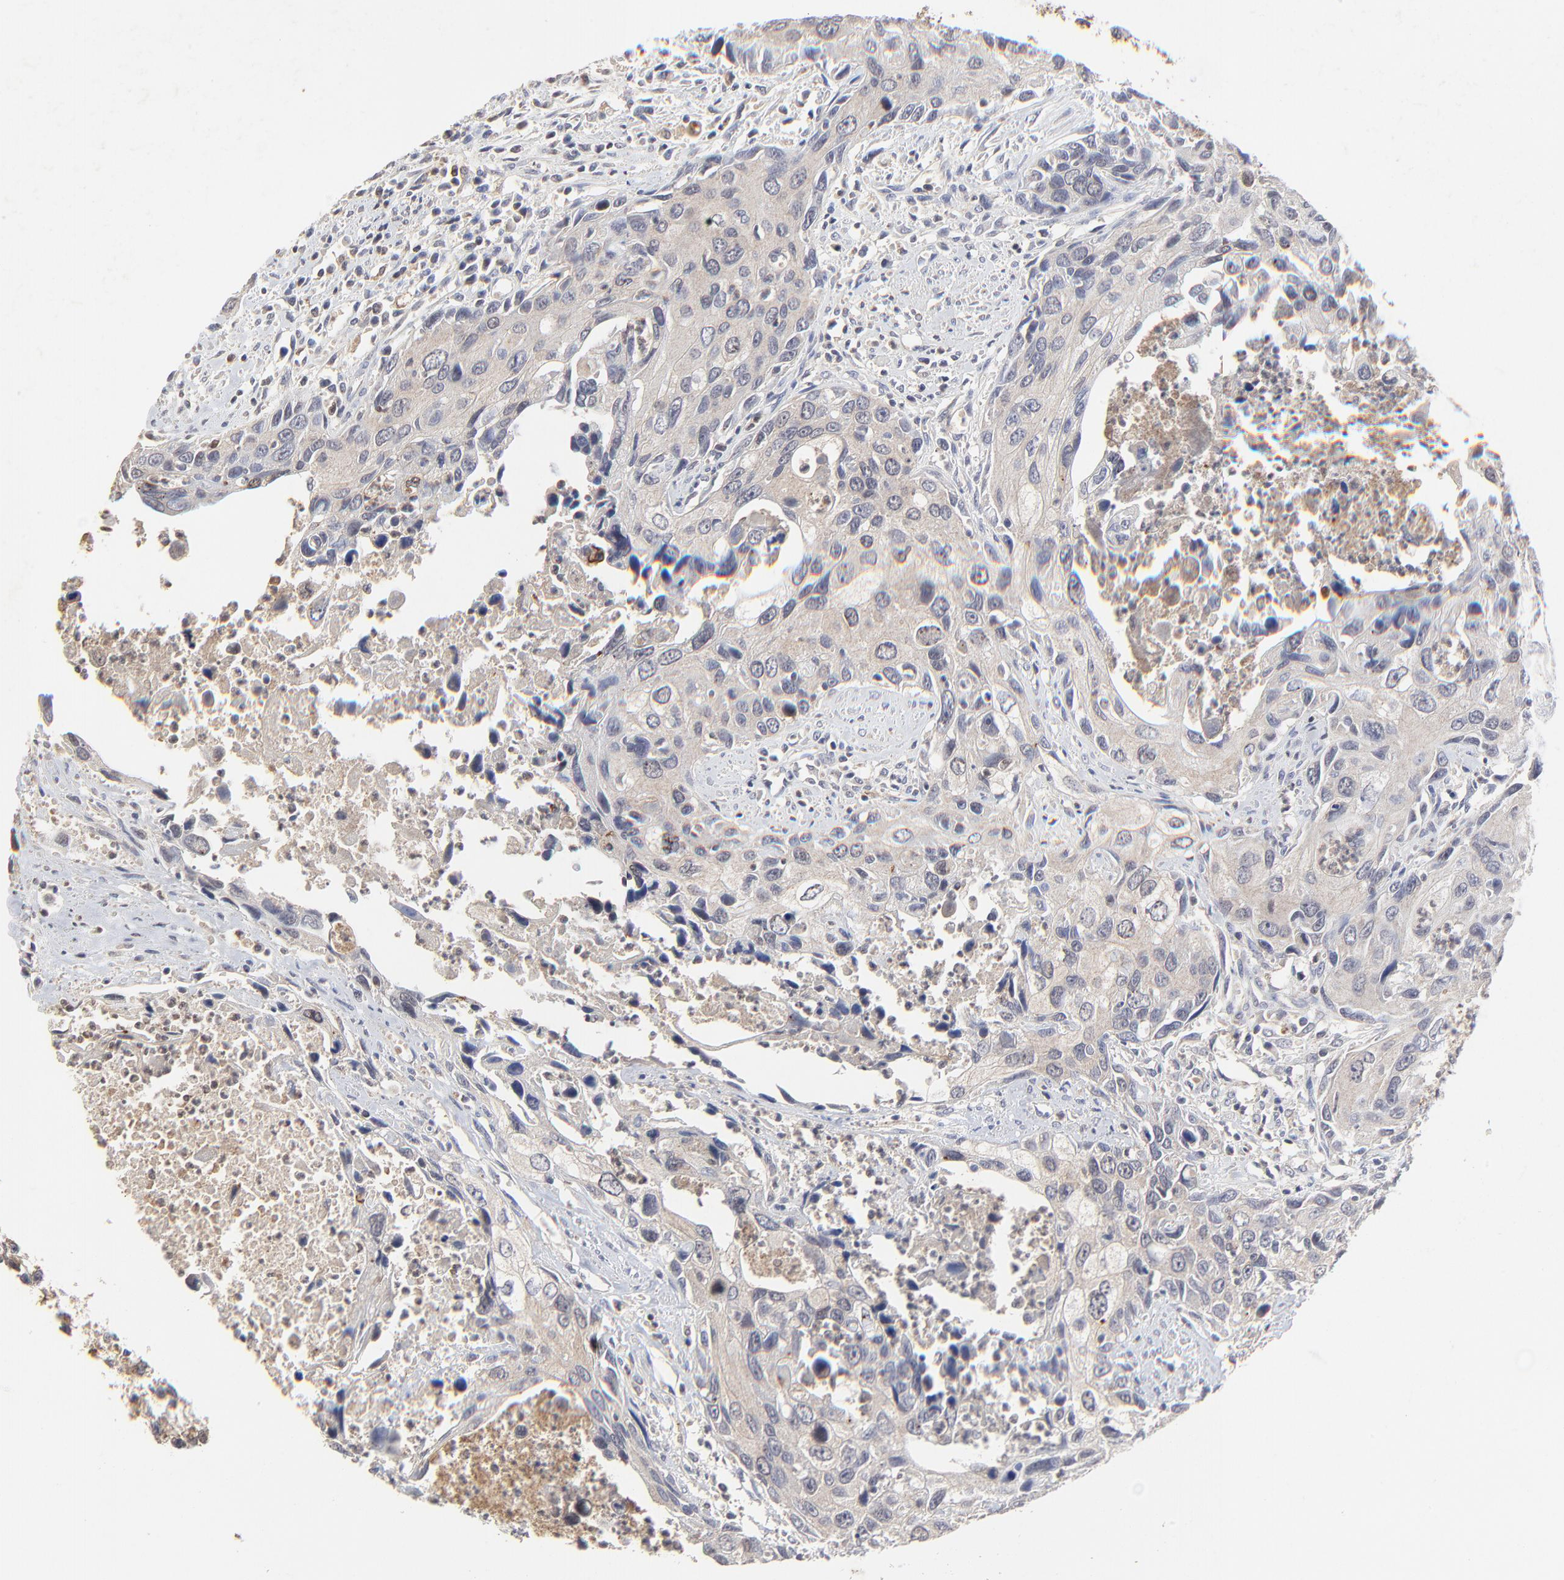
{"staining": {"intensity": "weak", "quantity": ">75%", "location": "cytoplasmic/membranous"}, "tissue": "urothelial cancer", "cell_type": "Tumor cells", "image_type": "cancer", "snomed": [{"axis": "morphology", "description": "Urothelial carcinoma, High grade"}, {"axis": "topography", "description": "Urinary bladder"}], "caption": "Immunohistochemical staining of human urothelial cancer exhibits low levels of weak cytoplasmic/membranous protein staining in about >75% of tumor cells. The staining was performed using DAB (3,3'-diaminobenzidine), with brown indicating positive protein expression. Nuclei are stained blue with hematoxylin.", "gene": "LGALS3", "patient": {"sex": "male", "age": 71}}